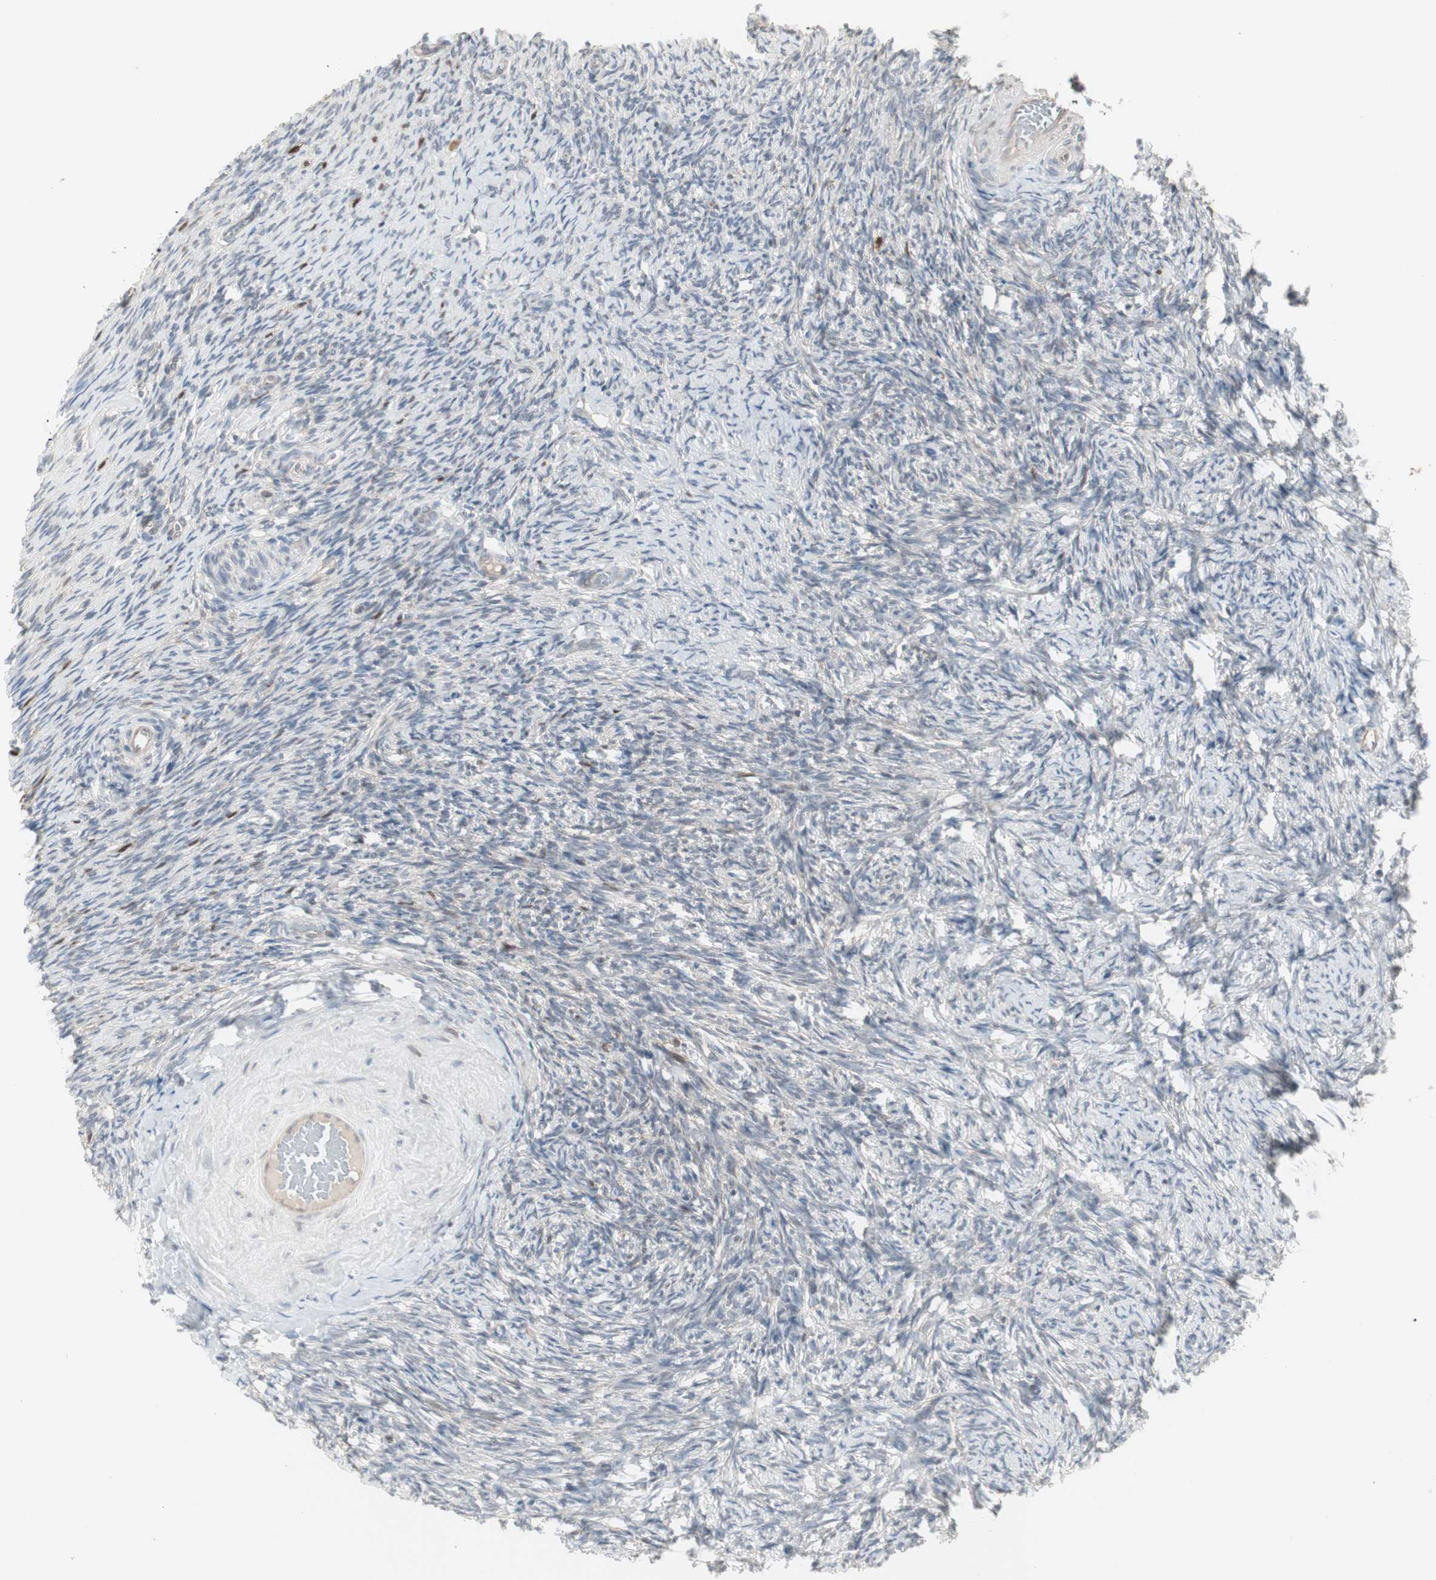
{"staining": {"intensity": "moderate", "quantity": ">75%", "location": "cytoplasmic/membranous"}, "tissue": "ovary", "cell_type": "Follicle cells", "image_type": "normal", "snomed": [{"axis": "morphology", "description": "Normal tissue, NOS"}, {"axis": "topography", "description": "Ovary"}], "caption": "Moderate cytoplasmic/membranous expression for a protein is seen in approximately >75% of follicle cells of benign ovary using IHC.", "gene": "PTPA", "patient": {"sex": "female", "age": 60}}